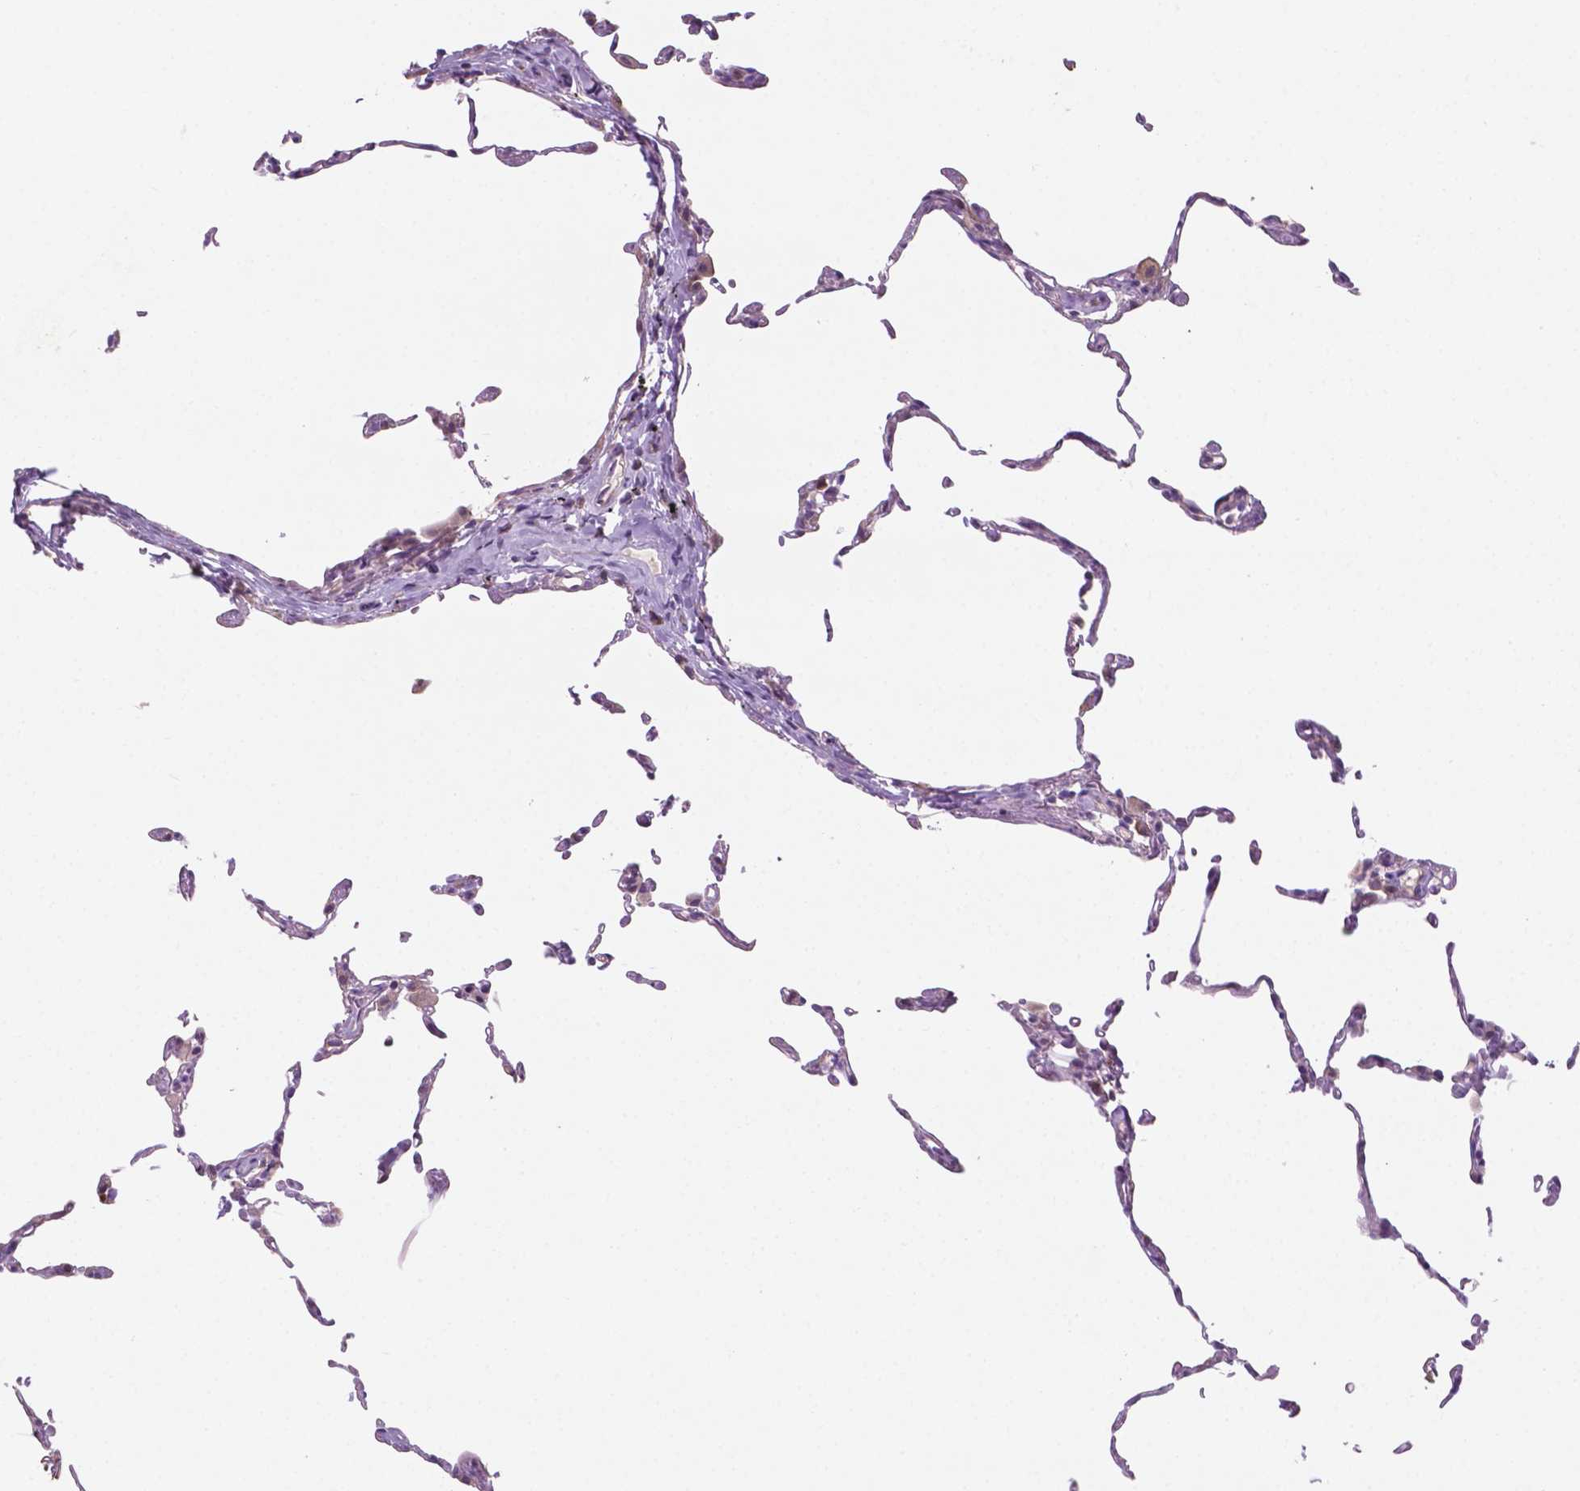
{"staining": {"intensity": "negative", "quantity": "none", "location": "none"}, "tissue": "lung", "cell_type": "Alveolar cells", "image_type": "normal", "snomed": [{"axis": "morphology", "description": "Normal tissue, NOS"}, {"axis": "topography", "description": "Lung"}], "caption": "Micrograph shows no significant protein positivity in alveolar cells of unremarkable lung.", "gene": "LRP1B", "patient": {"sex": "female", "age": 57}}